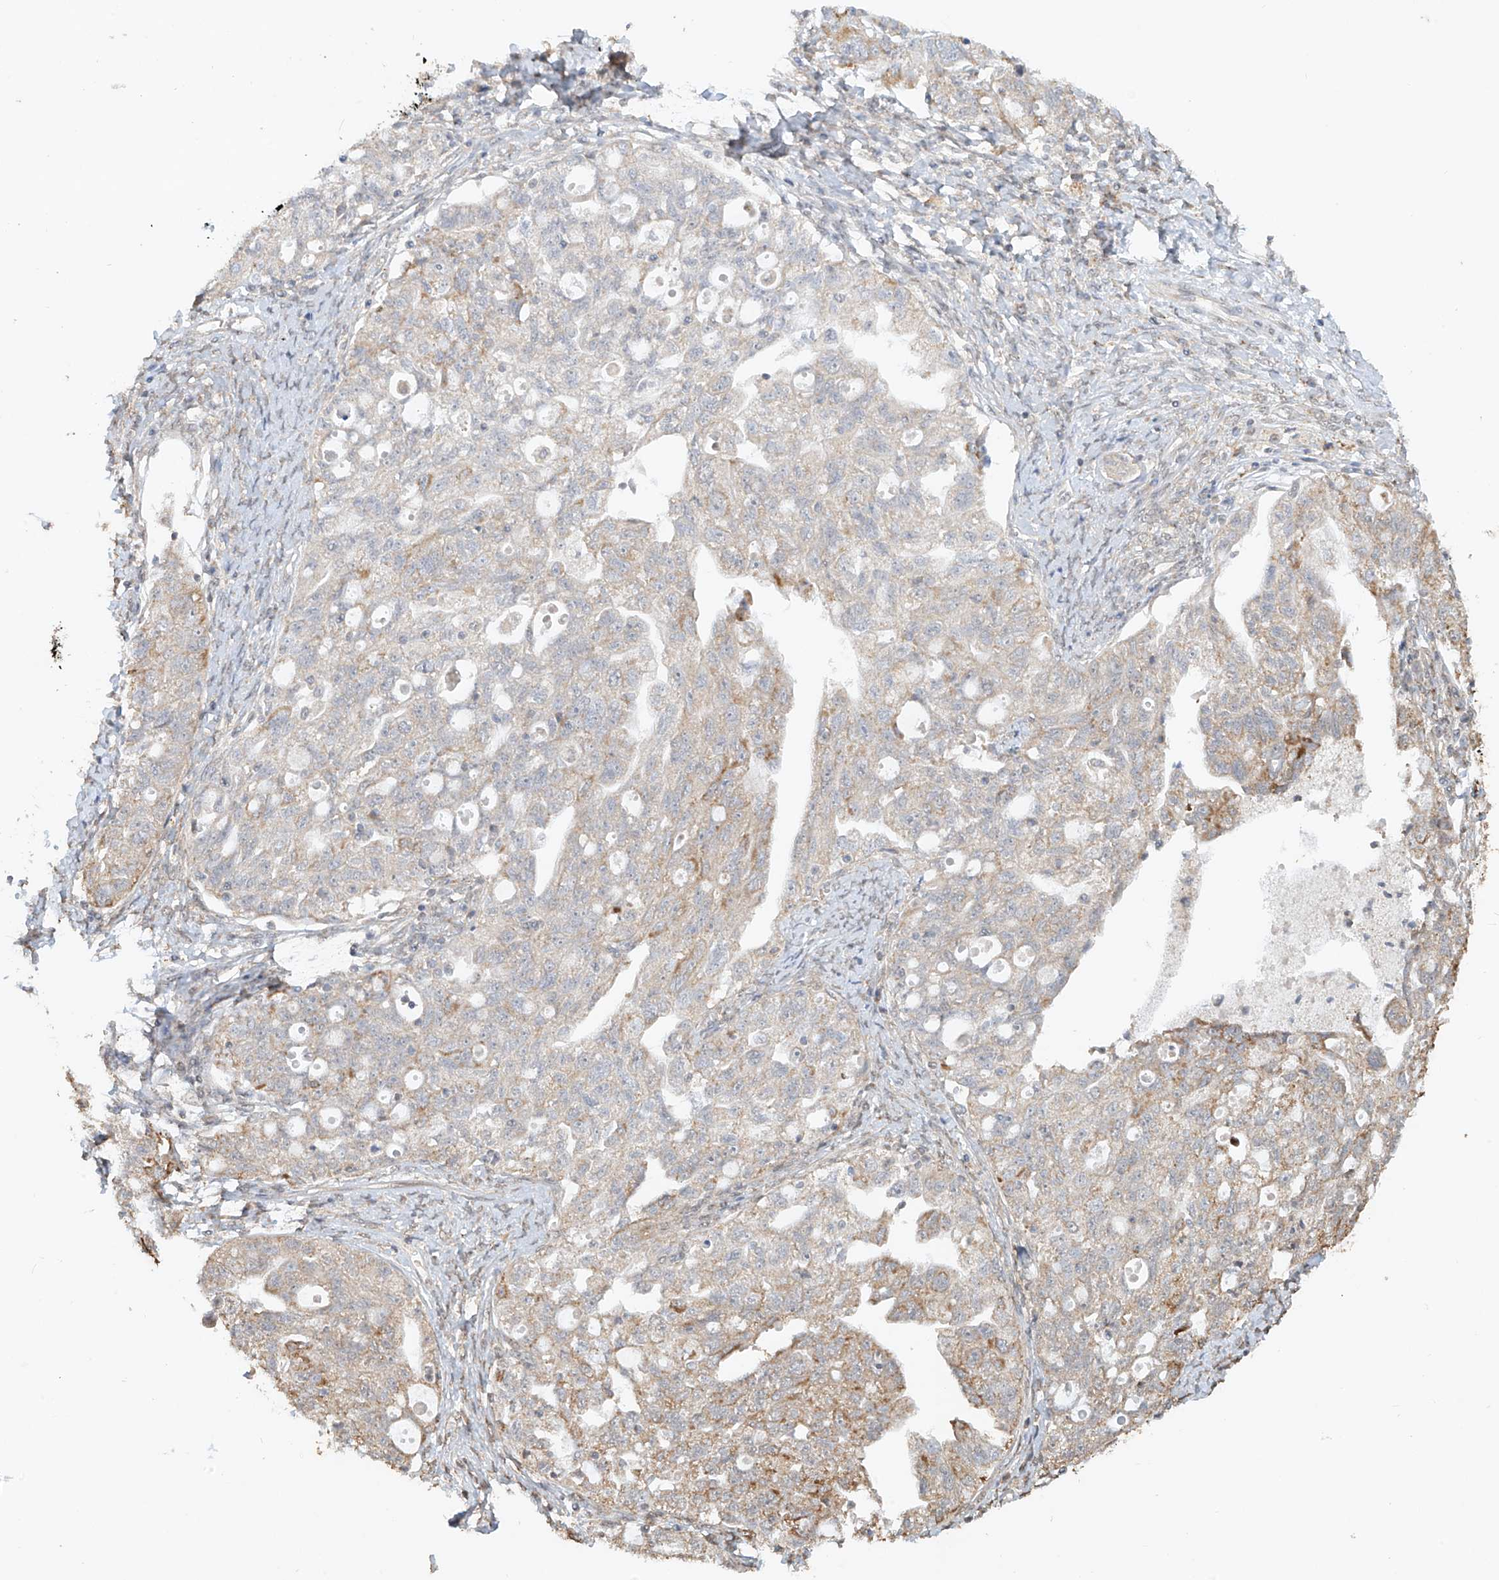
{"staining": {"intensity": "weak", "quantity": "<25%", "location": "cytoplasmic/membranous"}, "tissue": "ovarian cancer", "cell_type": "Tumor cells", "image_type": "cancer", "snomed": [{"axis": "morphology", "description": "Carcinoma, NOS"}, {"axis": "morphology", "description": "Cystadenocarcinoma, serous, NOS"}, {"axis": "topography", "description": "Ovary"}], "caption": "This is an immunohistochemistry micrograph of ovarian cancer. There is no expression in tumor cells.", "gene": "MTUS2", "patient": {"sex": "female", "age": 69}}